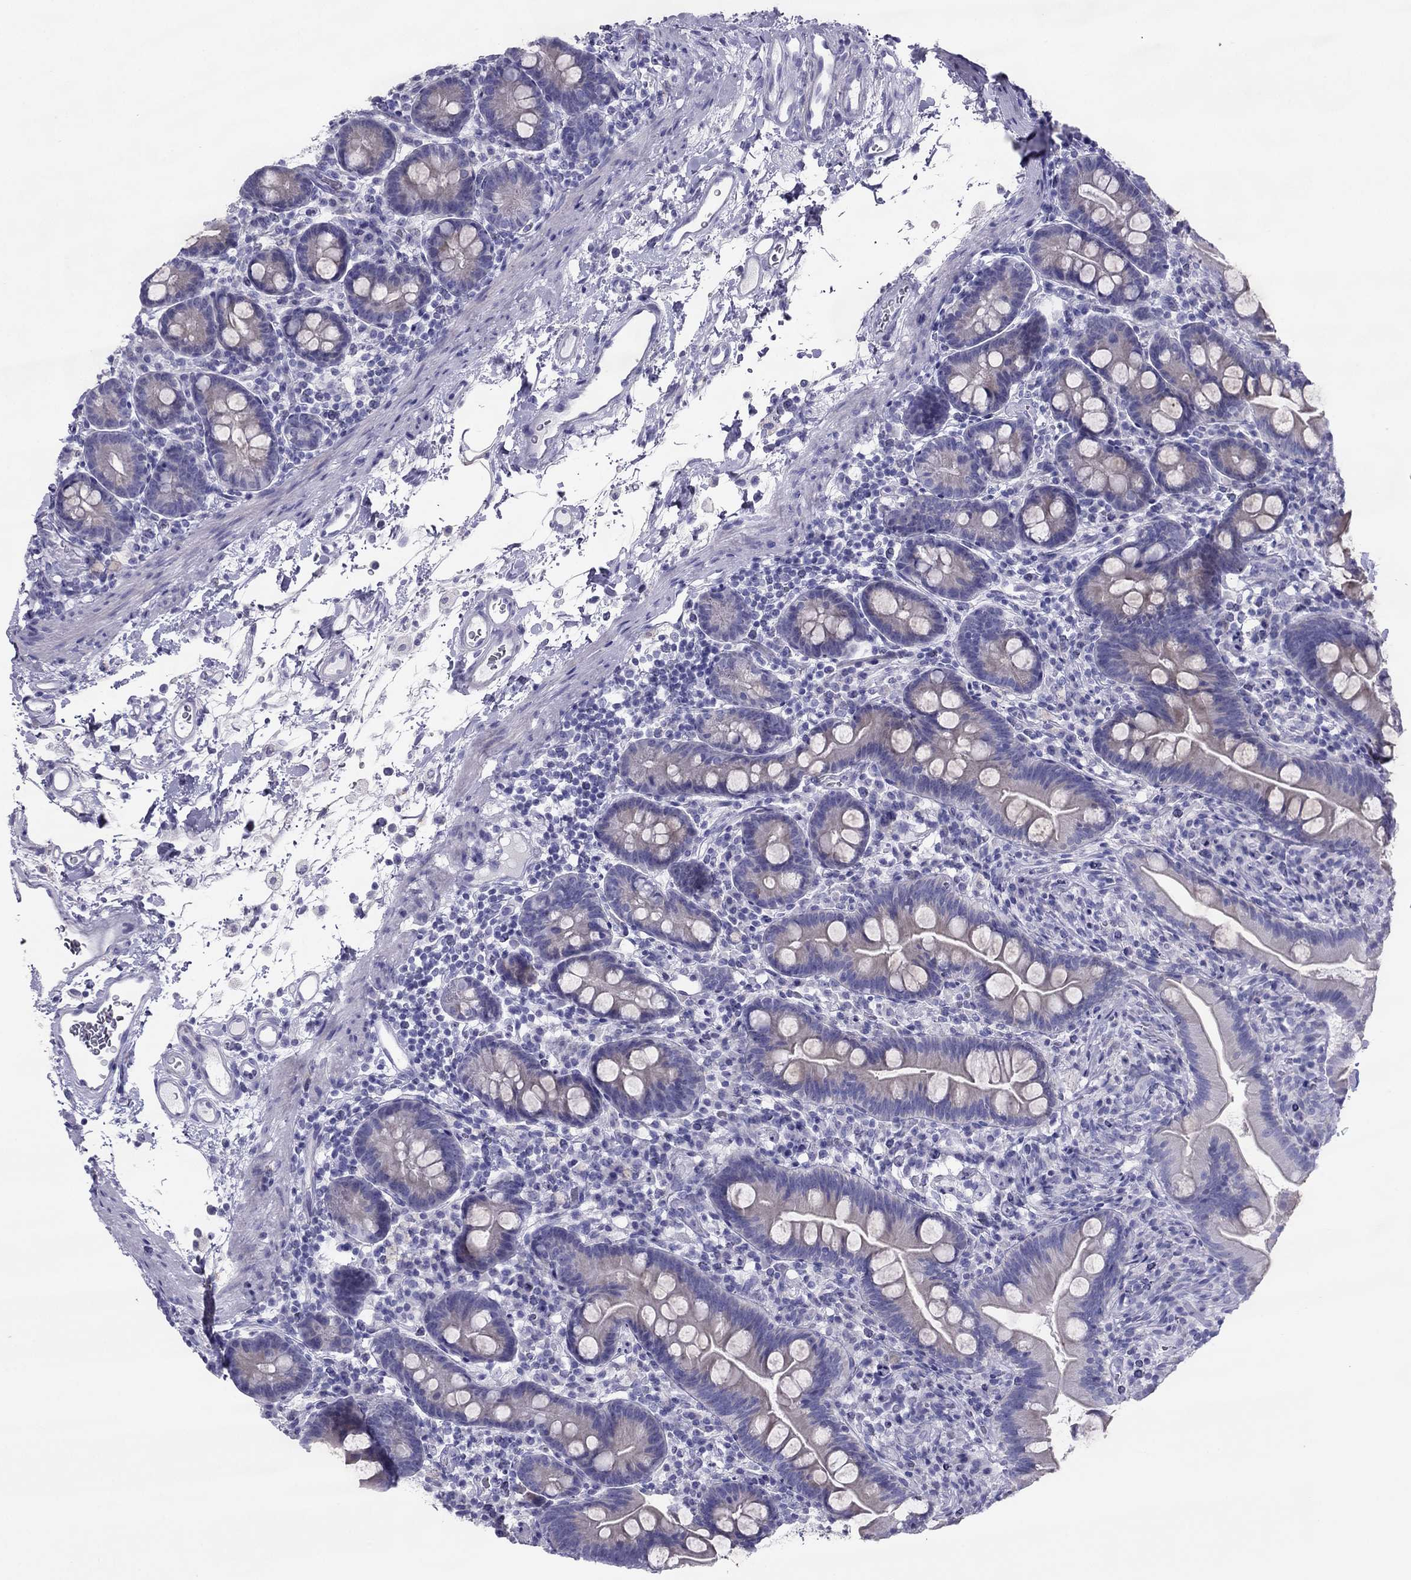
{"staining": {"intensity": "negative", "quantity": "none", "location": "none"}, "tissue": "small intestine", "cell_type": "Glandular cells", "image_type": "normal", "snomed": [{"axis": "morphology", "description": "Normal tissue, NOS"}, {"axis": "topography", "description": "Small intestine"}], "caption": "This is a histopathology image of immunohistochemistry staining of normal small intestine, which shows no positivity in glandular cells. The staining was performed using DAB to visualize the protein expression in brown, while the nuclei were stained in blue with hematoxylin (Magnification: 20x).", "gene": "MAEL", "patient": {"sex": "female", "age": 44}}